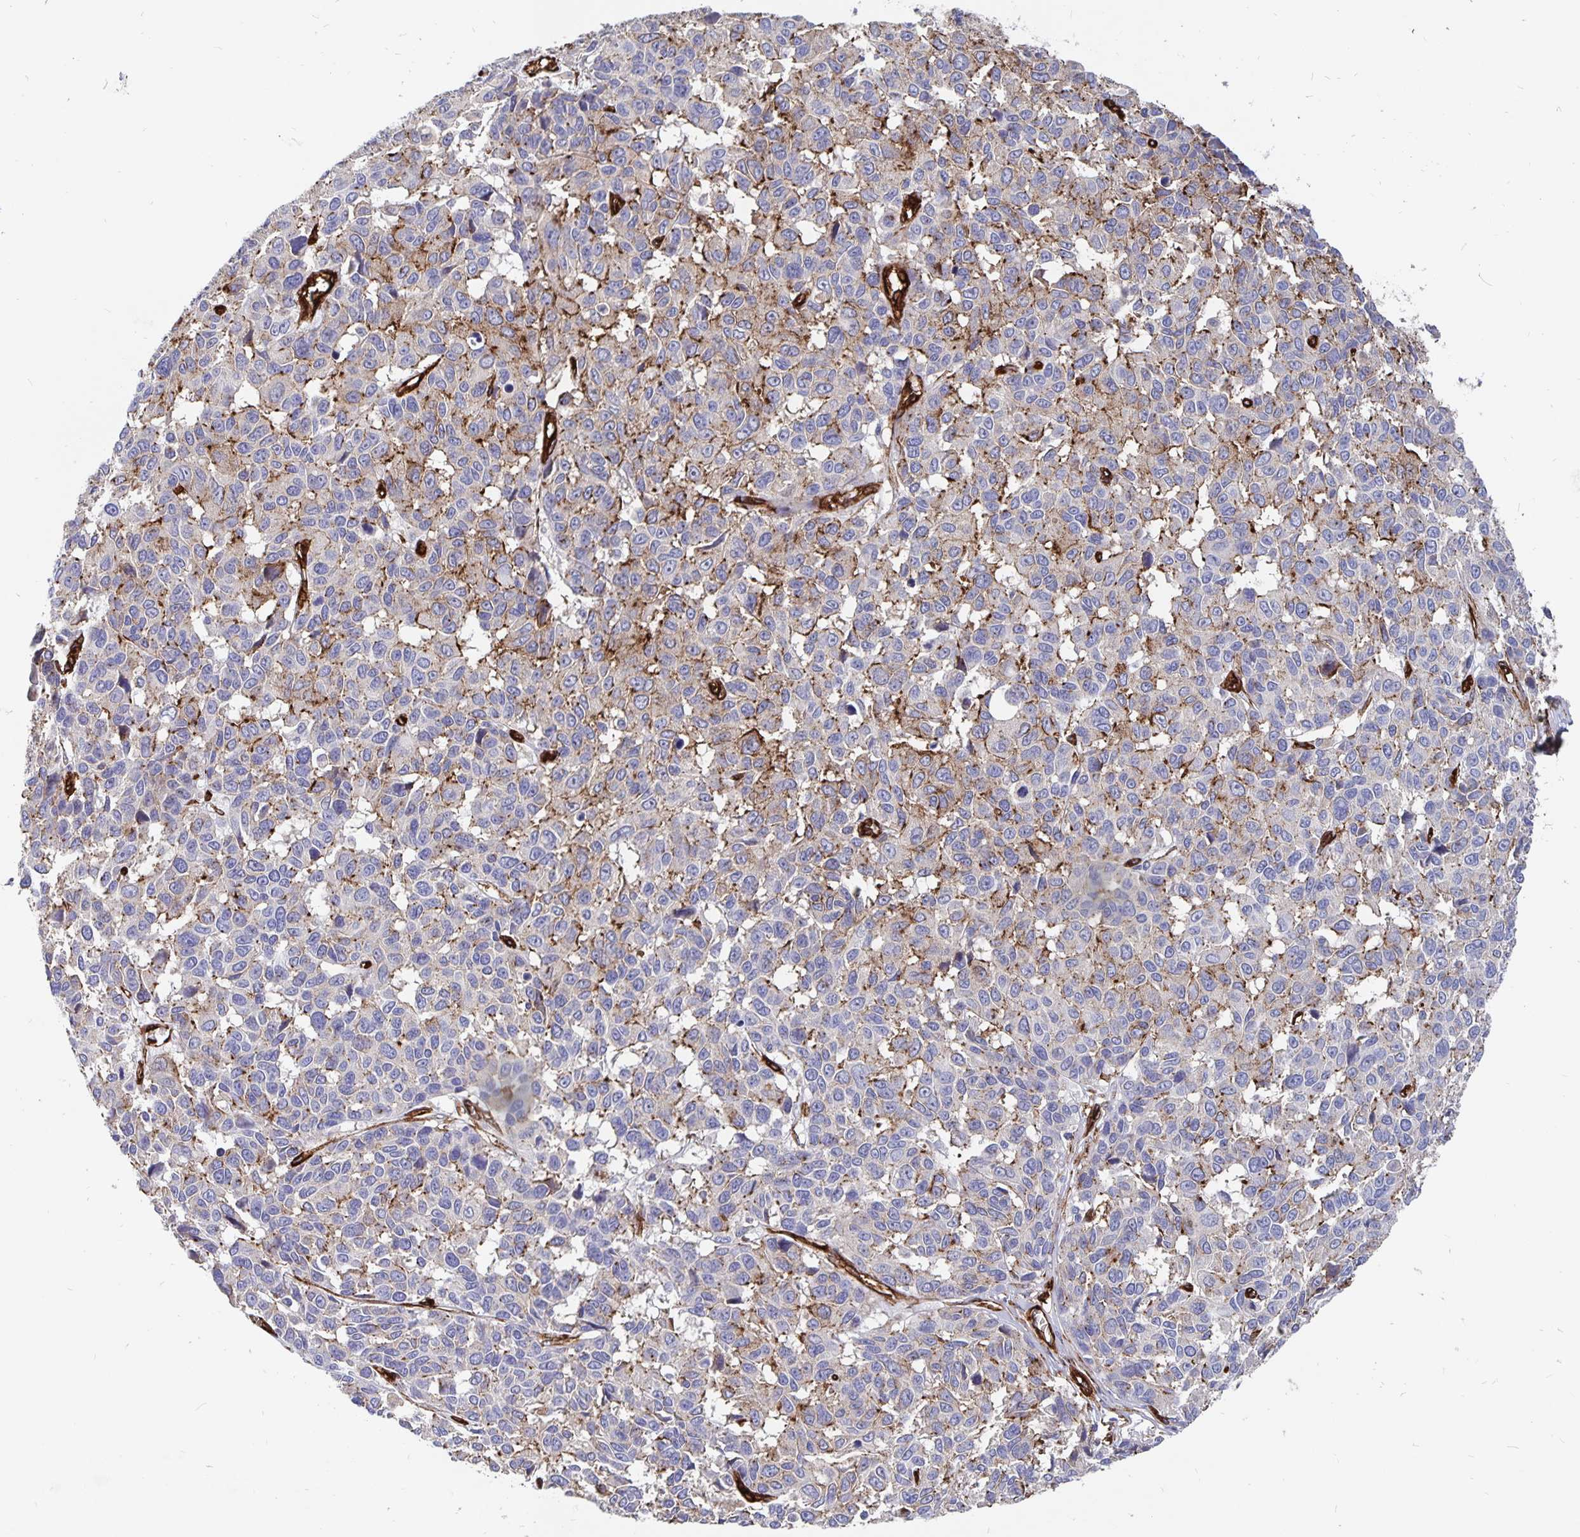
{"staining": {"intensity": "moderate", "quantity": "<25%", "location": "cytoplasmic/membranous"}, "tissue": "melanoma", "cell_type": "Tumor cells", "image_type": "cancer", "snomed": [{"axis": "morphology", "description": "Malignant melanoma, NOS"}, {"axis": "topography", "description": "Skin"}], "caption": "Moderate cytoplasmic/membranous positivity is seen in about <25% of tumor cells in melanoma. (DAB (3,3'-diaminobenzidine) = brown stain, brightfield microscopy at high magnification).", "gene": "DCHS2", "patient": {"sex": "female", "age": 66}}